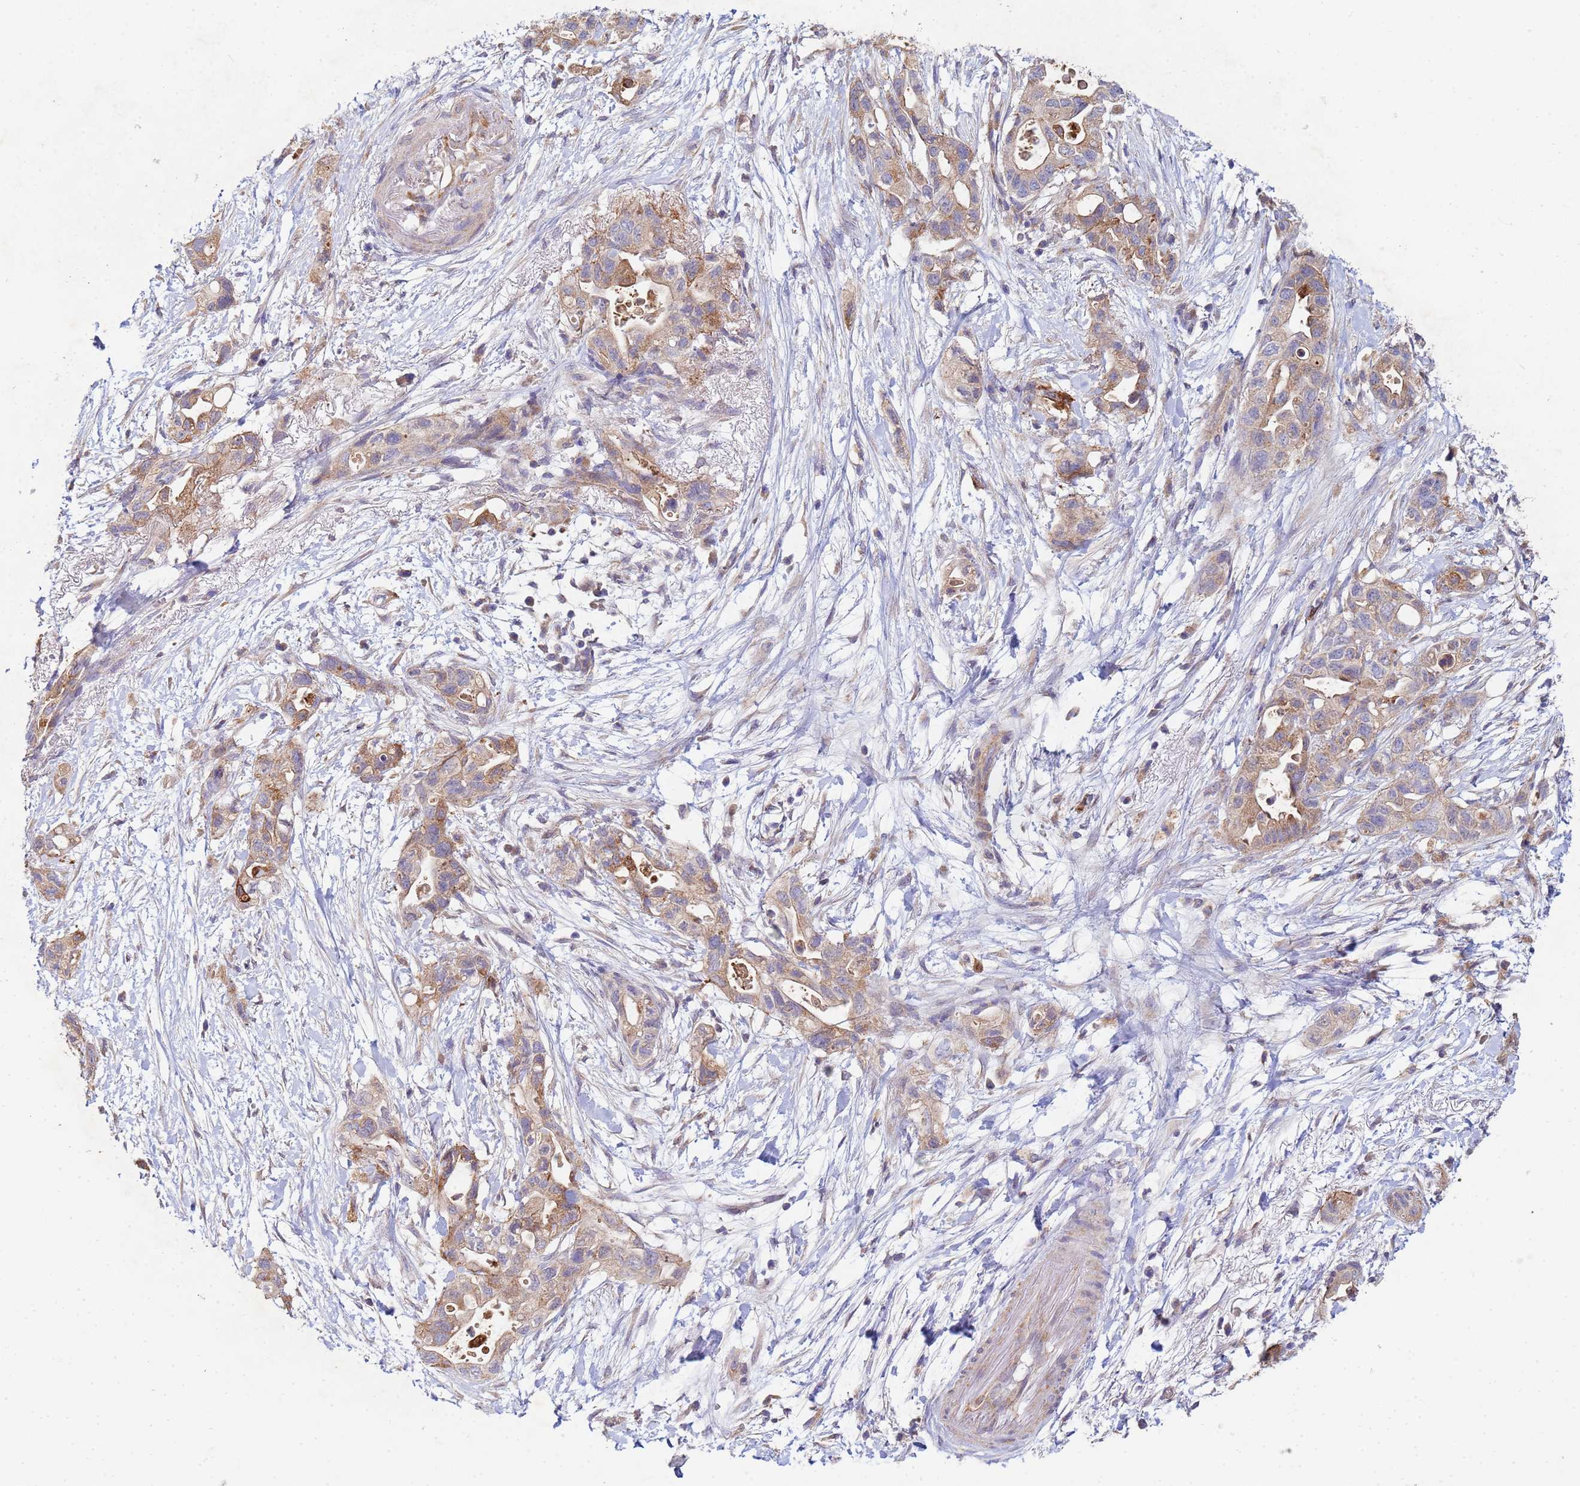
{"staining": {"intensity": "weak", "quantity": ">75%", "location": "cytoplasmic/membranous"}, "tissue": "pancreatic cancer", "cell_type": "Tumor cells", "image_type": "cancer", "snomed": [{"axis": "morphology", "description": "Adenocarcinoma, NOS"}, {"axis": "topography", "description": "Pancreas"}], "caption": "Pancreatic cancer (adenocarcinoma) stained for a protein (brown) demonstrates weak cytoplasmic/membranous positive staining in approximately >75% of tumor cells.", "gene": "CDC34", "patient": {"sex": "female", "age": 72}}